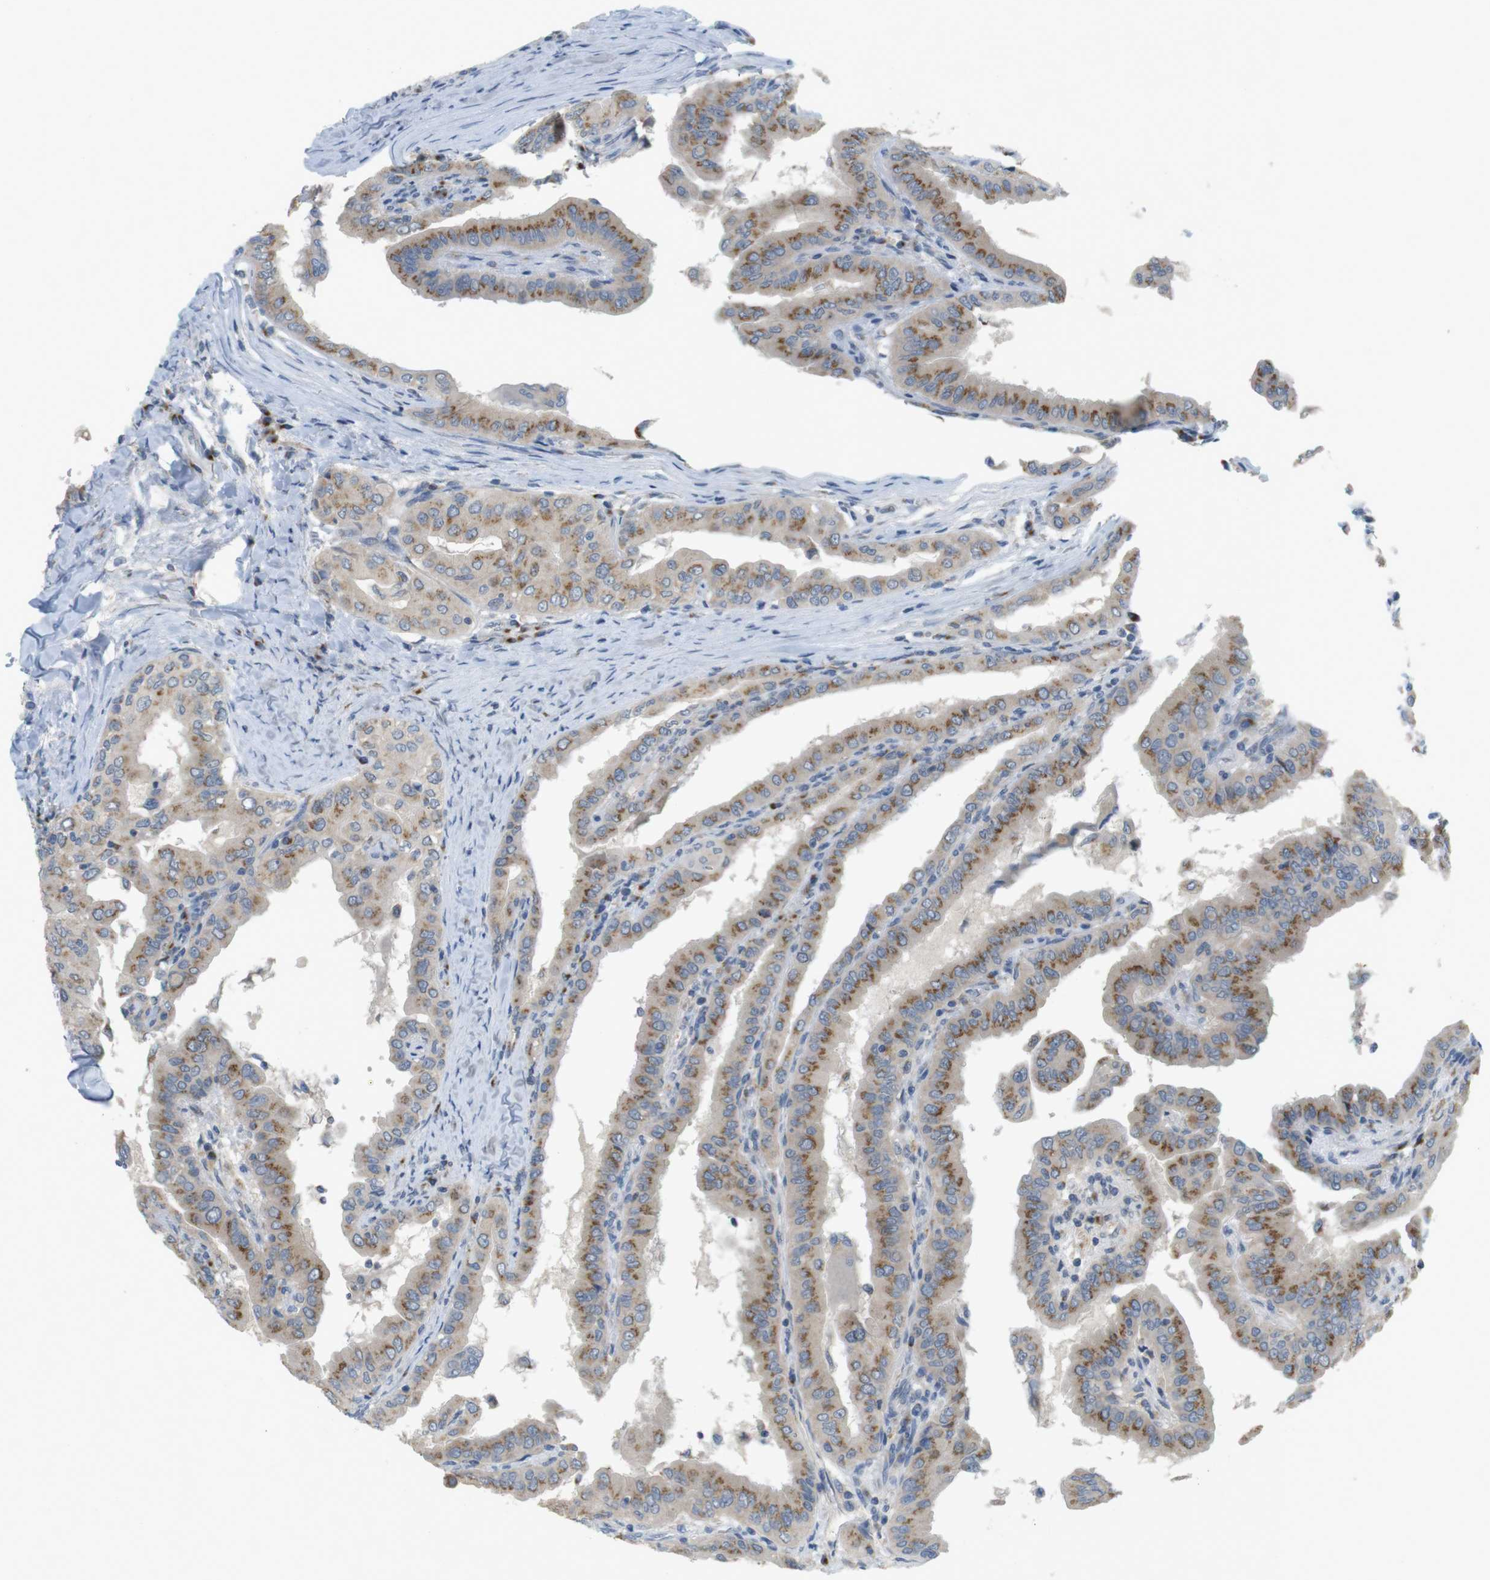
{"staining": {"intensity": "moderate", "quantity": ">75%", "location": "cytoplasmic/membranous"}, "tissue": "thyroid cancer", "cell_type": "Tumor cells", "image_type": "cancer", "snomed": [{"axis": "morphology", "description": "Papillary adenocarcinoma, NOS"}, {"axis": "topography", "description": "Thyroid gland"}], "caption": "Protein staining of papillary adenocarcinoma (thyroid) tissue exhibits moderate cytoplasmic/membranous staining in about >75% of tumor cells.", "gene": "YIPF3", "patient": {"sex": "male", "age": 33}}